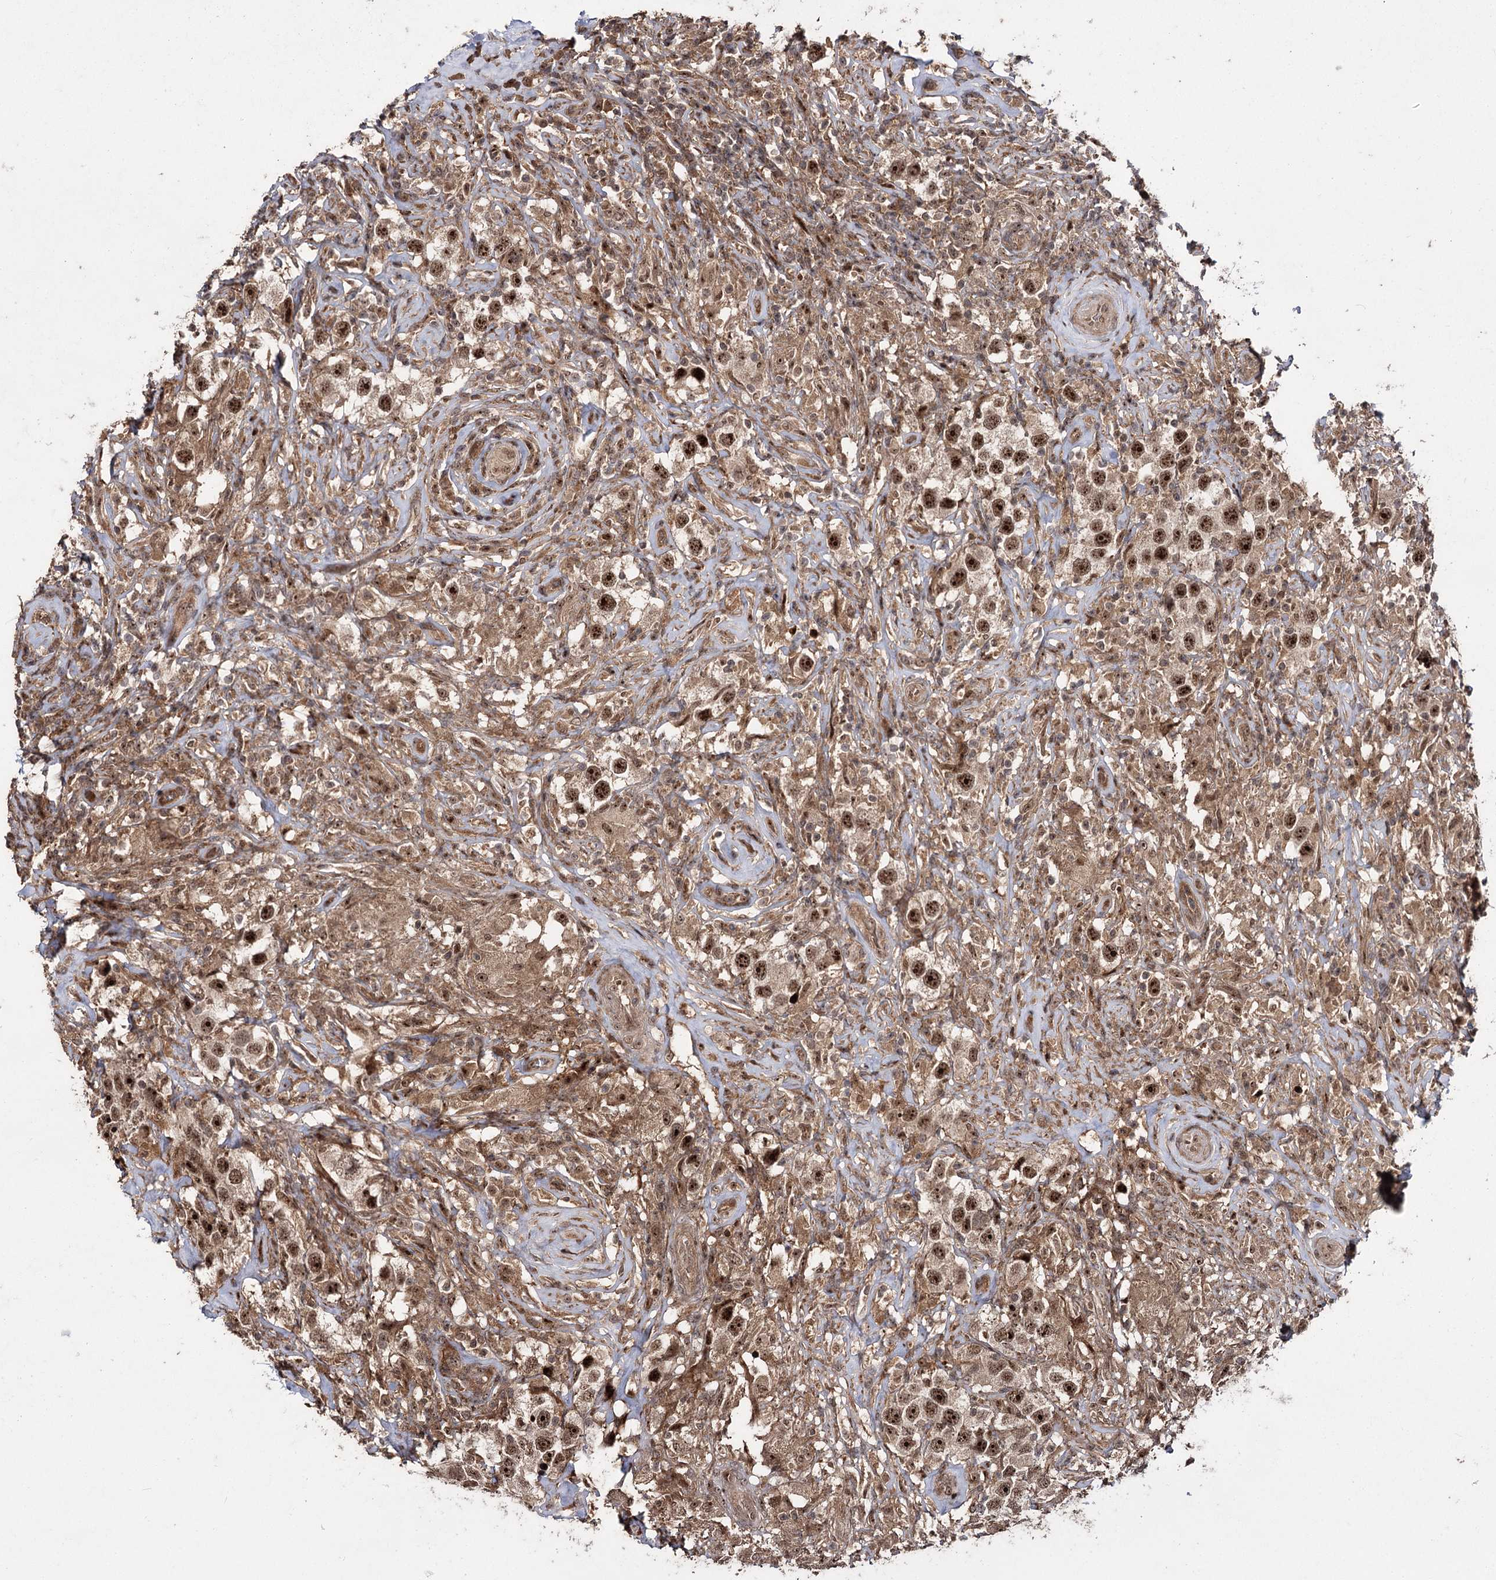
{"staining": {"intensity": "strong", "quantity": ">75%", "location": "cytoplasmic/membranous,nuclear"}, "tissue": "testis cancer", "cell_type": "Tumor cells", "image_type": "cancer", "snomed": [{"axis": "morphology", "description": "Seminoma, NOS"}, {"axis": "topography", "description": "Testis"}], "caption": "Tumor cells exhibit strong cytoplasmic/membranous and nuclear expression in about >75% of cells in testis cancer (seminoma).", "gene": "MKNK2", "patient": {"sex": "male", "age": 49}}